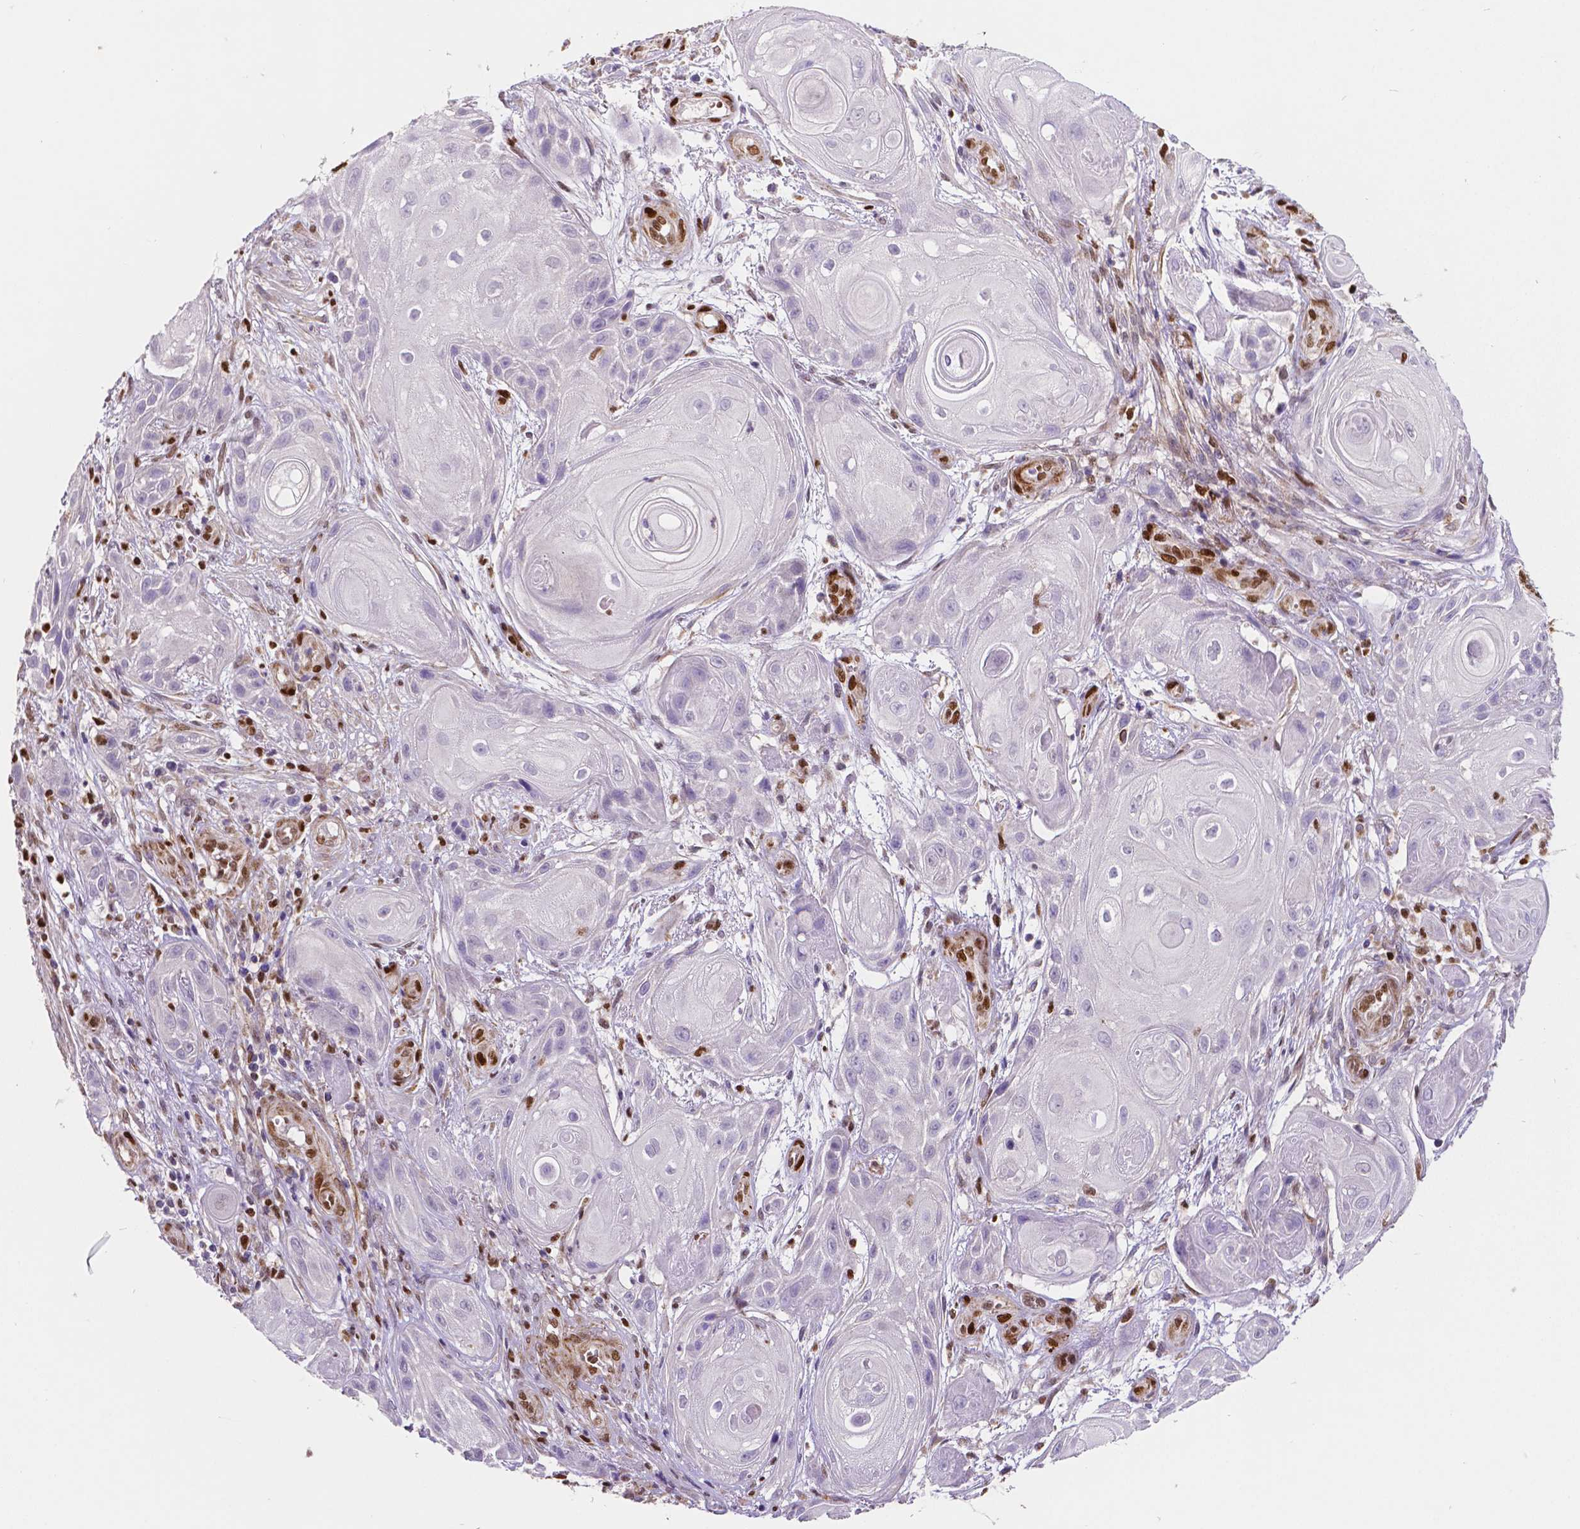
{"staining": {"intensity": "negative", "quantity": "none", "location": "none"}, "tissue": "skin cancer", "cell_type": "Tumor cells", "image_type": "cancer", "snomed": [{"axis": "morphology", "description": "Squamous cell carcinoma, NOS"}, {"axis": "topography", "description": "Skin"}], "caption": "Tumor cells are negative for brown protein staining in skin cancer.", "gene": "MEF2C", "patient": {"sex": "male", "age": 62}}